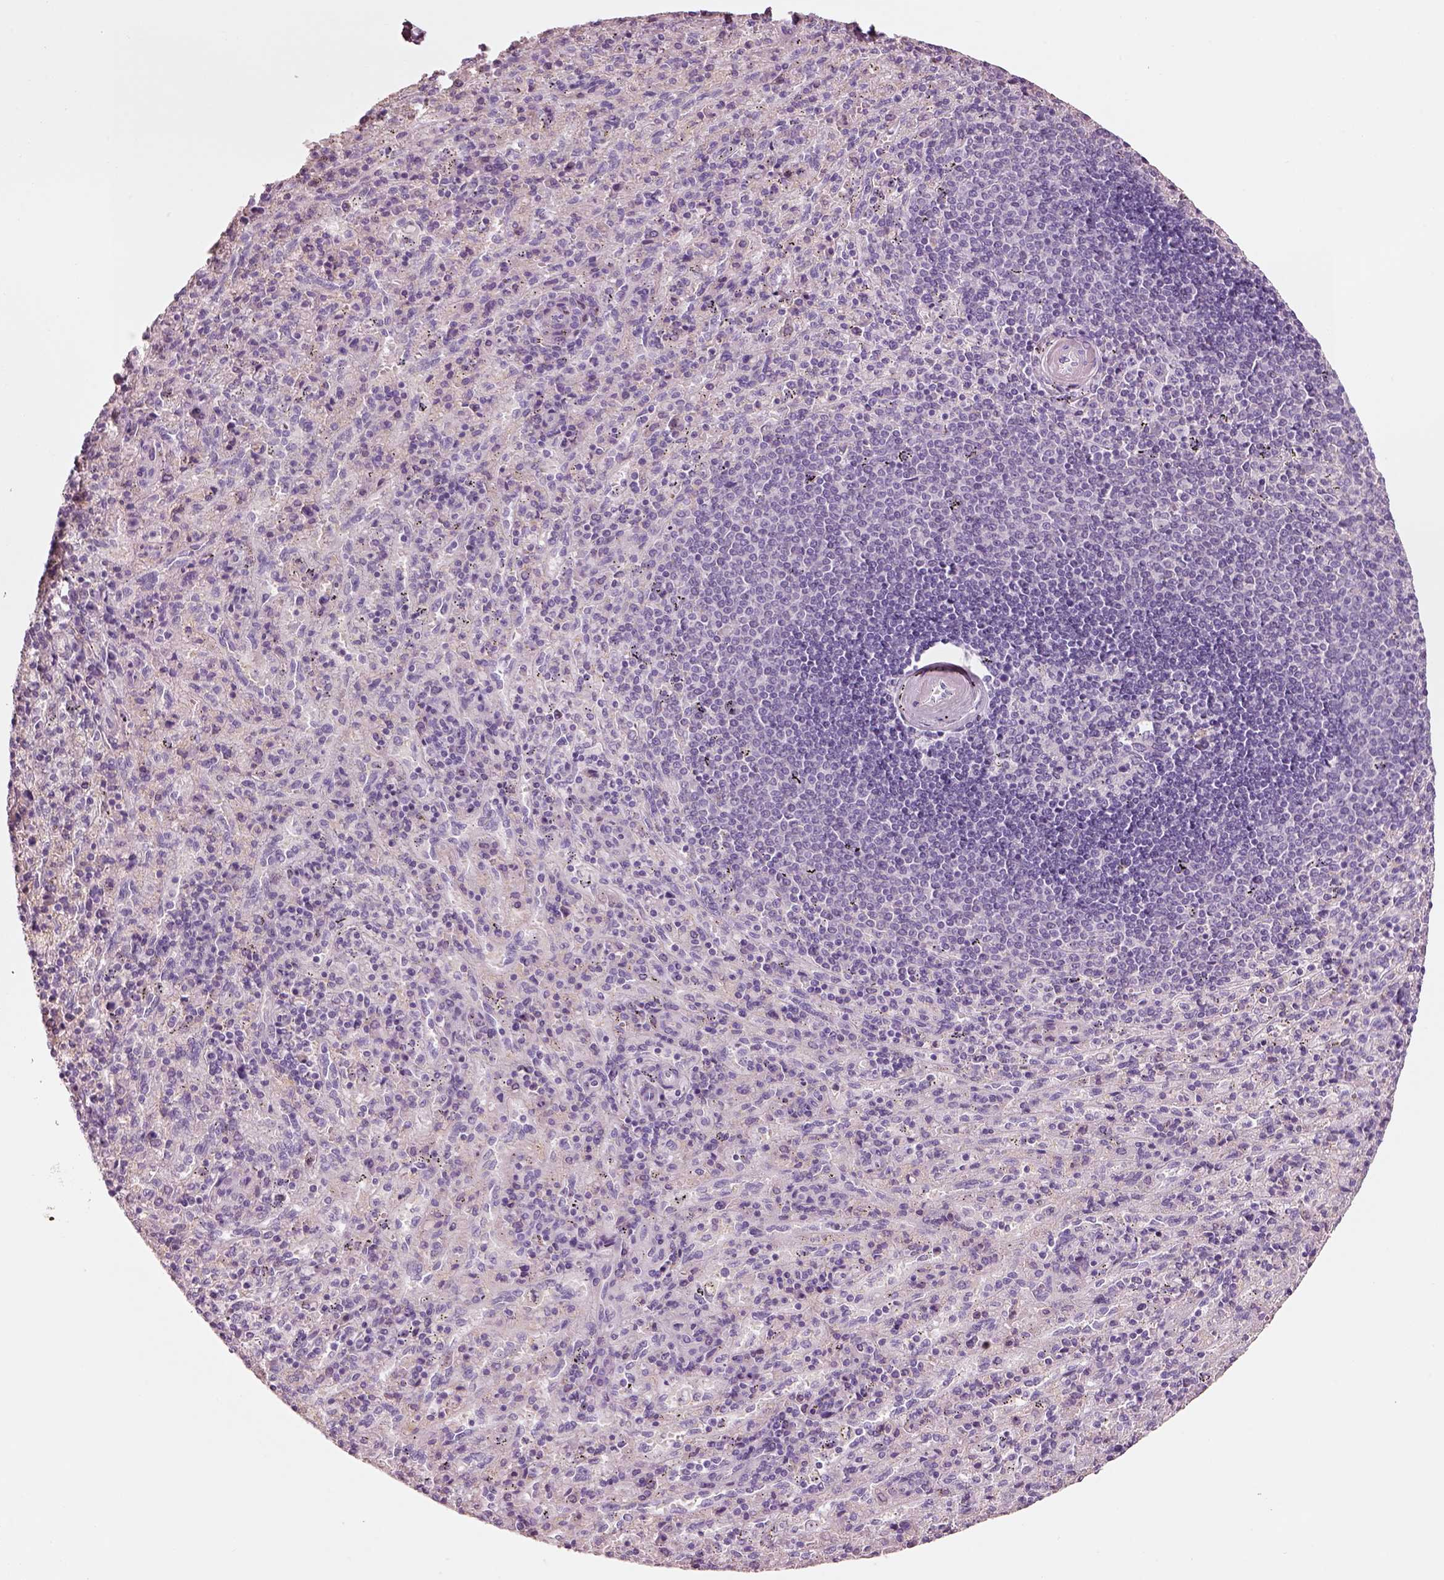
{"staining": {"intensity": "negative", "quantity": "none", "location": "none"}, "tissue": "spleen", "cell_type": "Cells in red pulp", "image_type": "normal", "snomed": [{"axis": "morphology", "description": "Normal tissue, NOS"}, {"axis": "topography", "description": "Spleen"}], "caption": "IHC photomicrograph of unremarkable spleen: human spleen stained with DAB exhibits no significant protein positivity in cells in red pulp.", "gene": "PNOC", "patient": {"sex": "male", "age": 57}}